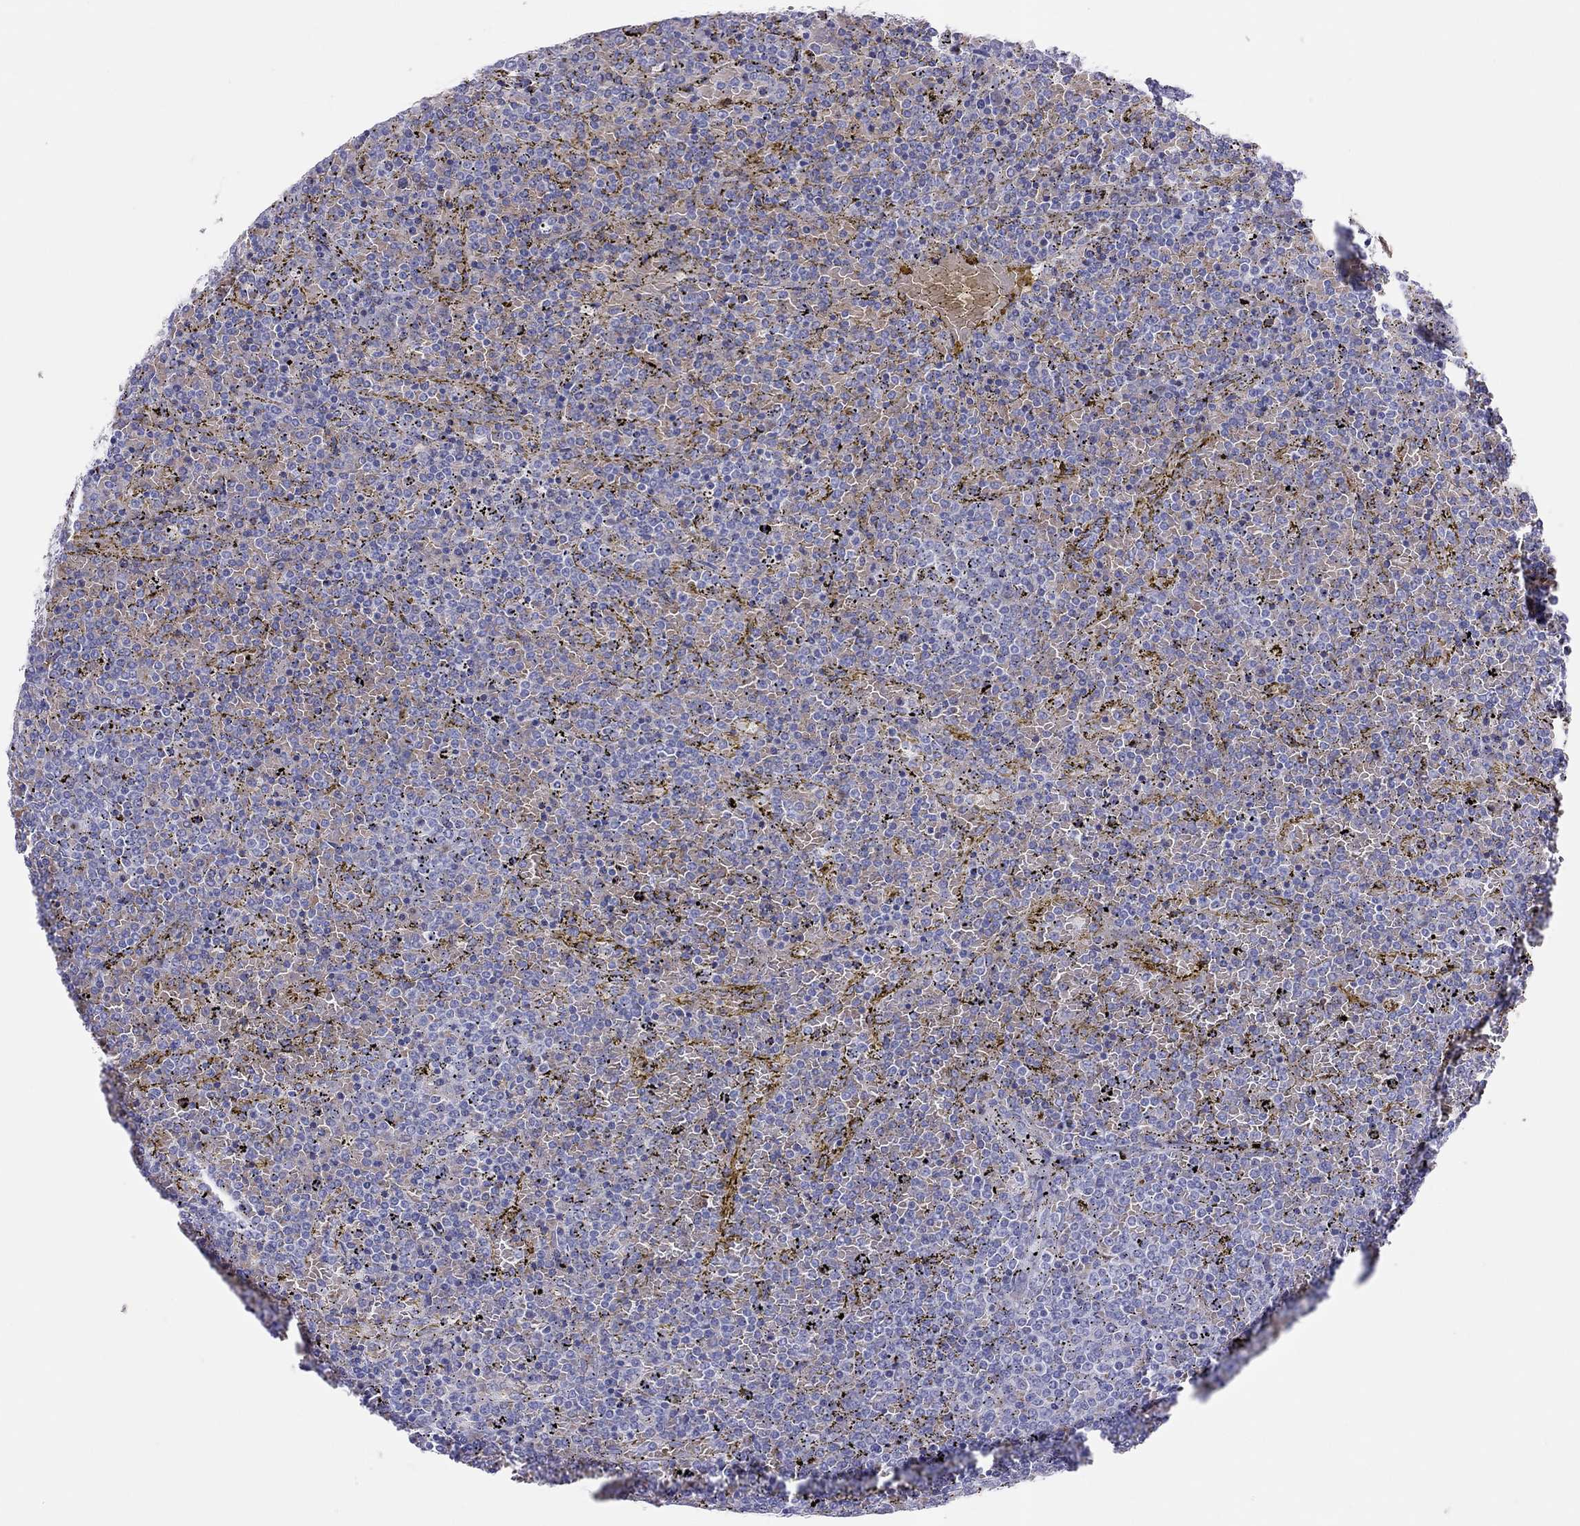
{"staining": {"intensity": "negative", "quantity": "none", "location": "none"}, "tissue": "lymphoma", "cell_type": "Tumor cells", "image_type": "cancer", "snomed": [{"axis": "morphology", "description": "Malignant lymphoma, non-Hodgkin's type, Low grade"}, {"axis": "topography", "description": "Spleen"}], "caption": "This image is of low-grade malignant lymphoma, non-Hodgkin's type stained with IHC to label a protein in brown with the nuclei are counter-stained blue. There is no positivity in tumor cells.", "gene": "TSHB", "patient": {"sex": "female", "age": 77}}